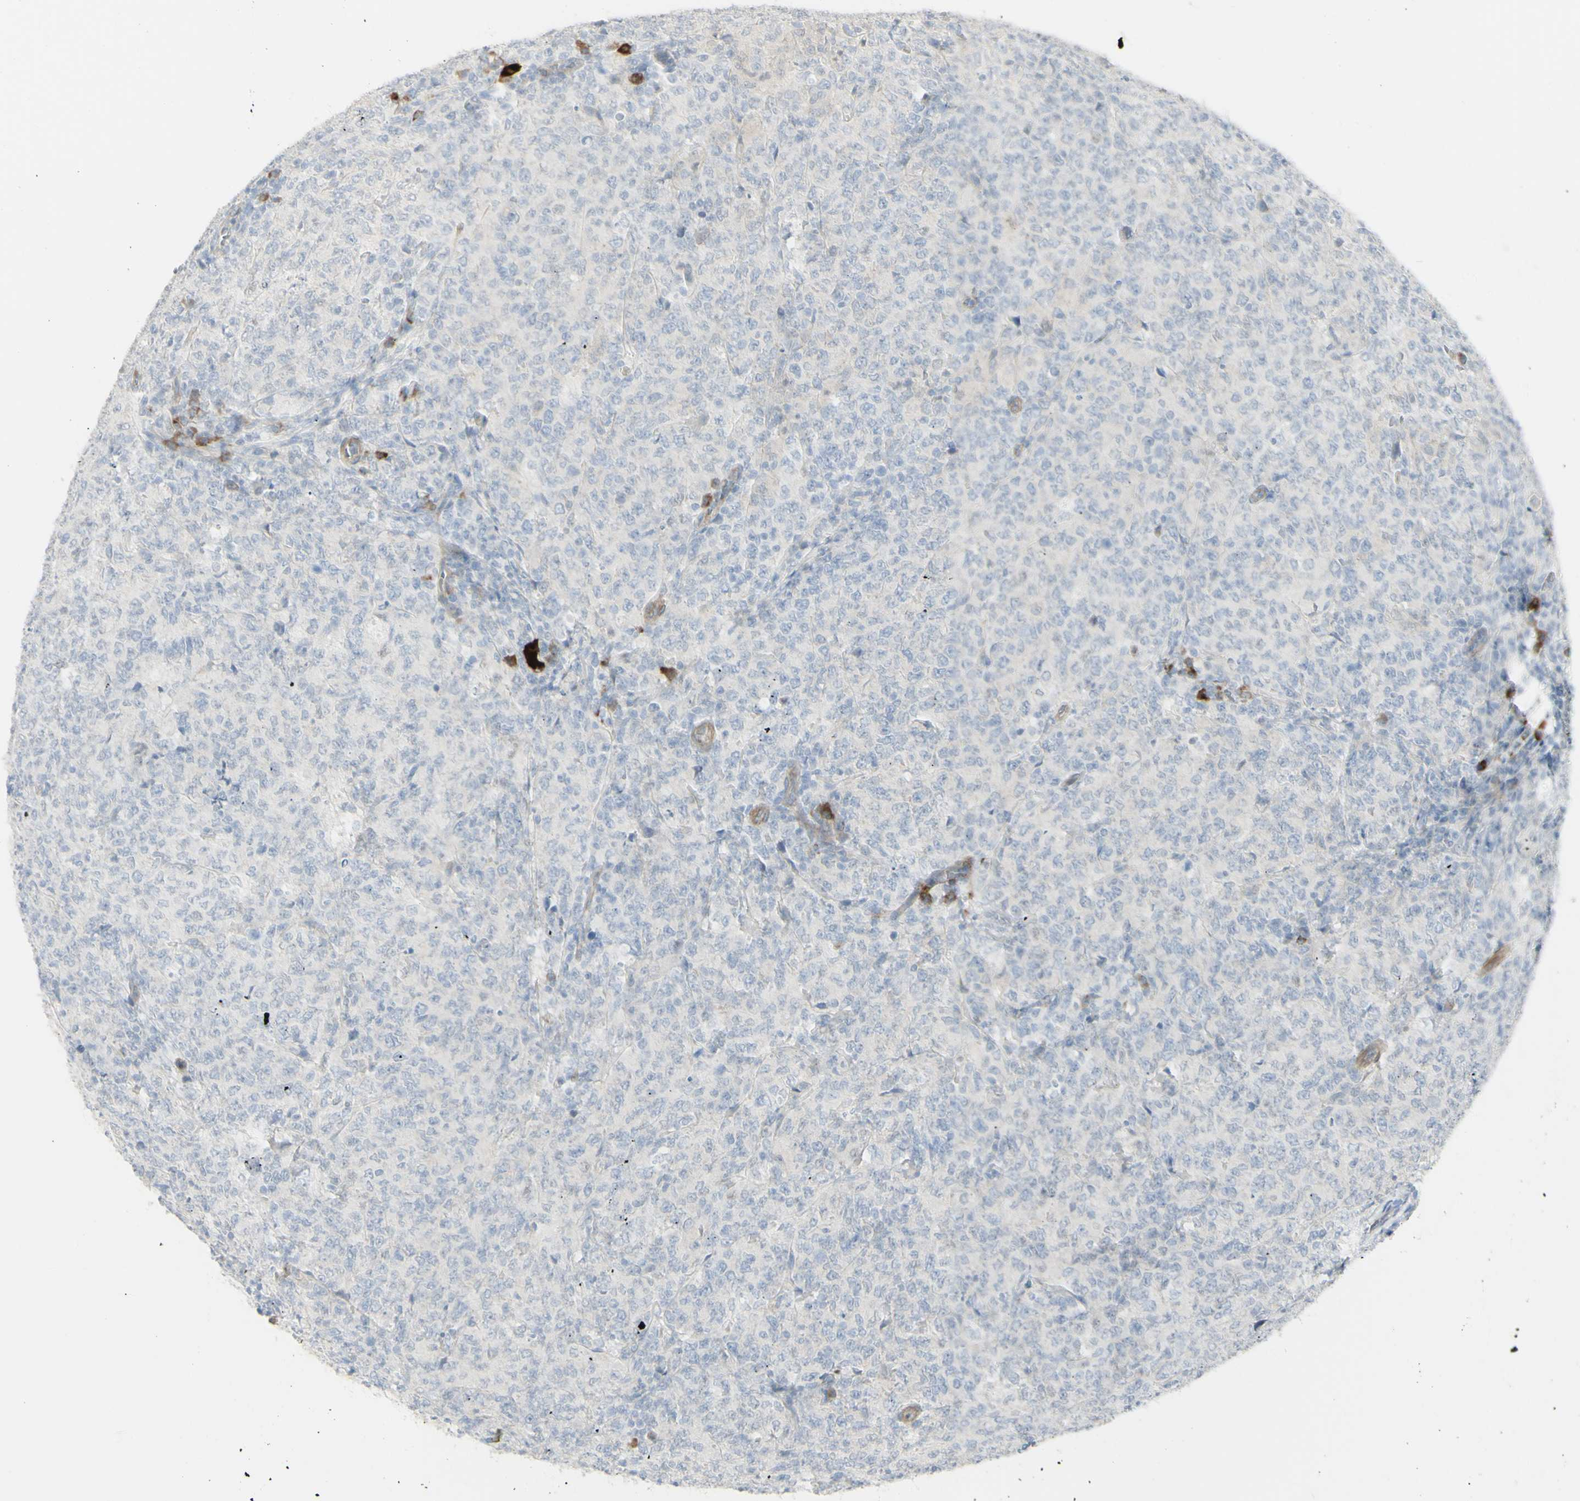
{"staining": {"intensity": "negative", "quantity": "none", "location": "none"}, "tissue": "lymphoma", "cell_type": "Tumor cells", "image_type": "cancer", "snomed": [{"axis": "morphology", "description": "Malignant lymphoma, non-Hodgkin's type, High grade"}, {"axis": "topography", "description": "Tonsil"}], "caption": "Protein analysis of malignant lymphoma, non-Hodgkin's type (high-grade) exhibits no significant positivity in tumor cells.", "gene": "NDST4", "patient": {"sex": "female", "age": 36}}